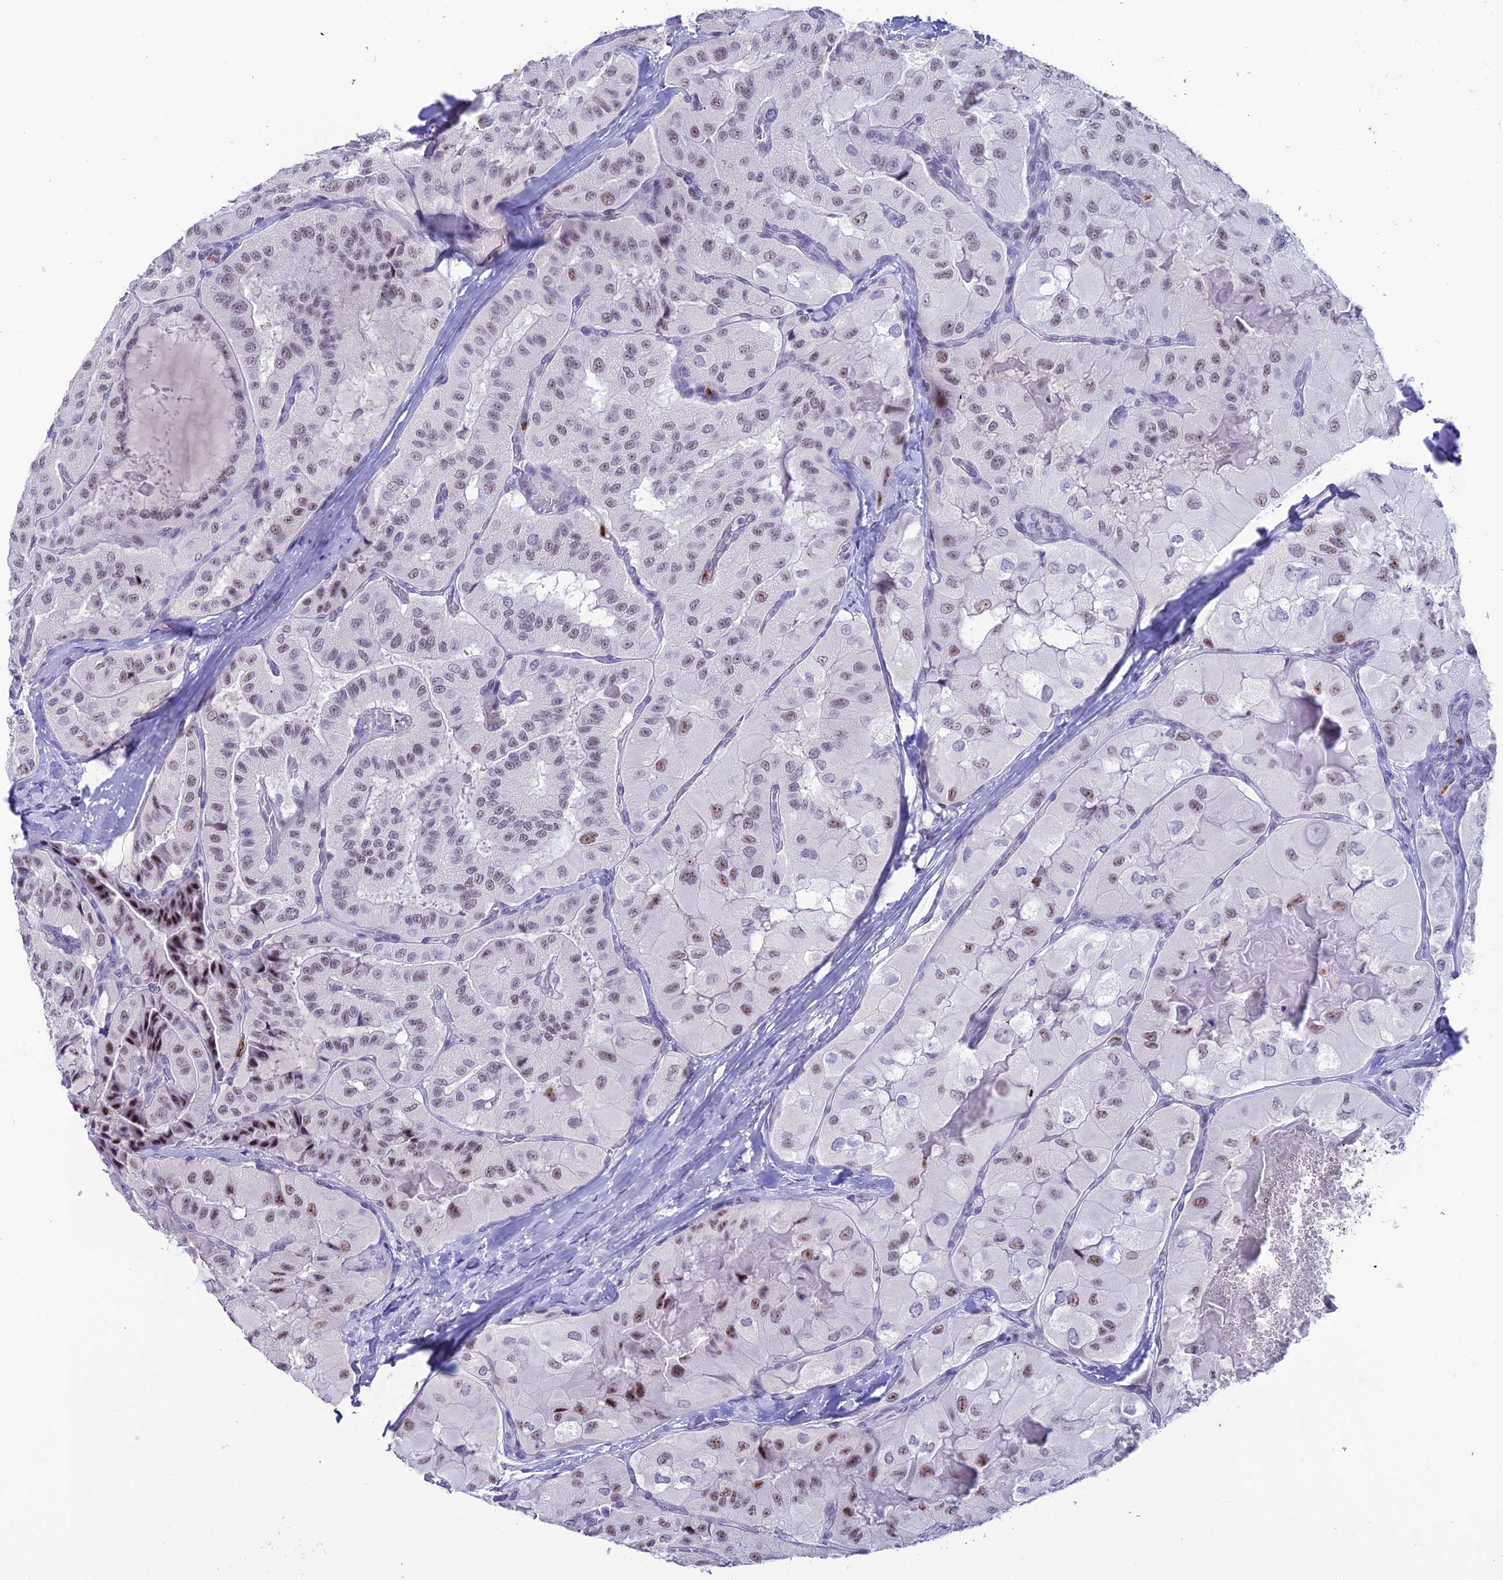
{"staining": {"intensity": "moderate", "quantity": "<25%", "location": "nuclear"}, "tissue": "thyroid cancer", "cell_type": "Tumor cells", "image_type": "cancer", "snomed": [{"axis": "morphology", "description": "Normal tissue, NOS"}, {"axis": "morphology", "description": "Papillary adenocarcinoma, NOS"}, {"axis": "topography", "description": "Thyroid gland"}], "caption": "IHC image of neoplastic tissue: human thyroid cancer stained using immunohistochemistry (IHC) demonstrates low levels of moderate protein expression localized specifically in the nuclear of tumor cells, appearing as a nuclear brown color.", "gene": "MFSD2B", "patient": {"sex": "female", "age": 59}}